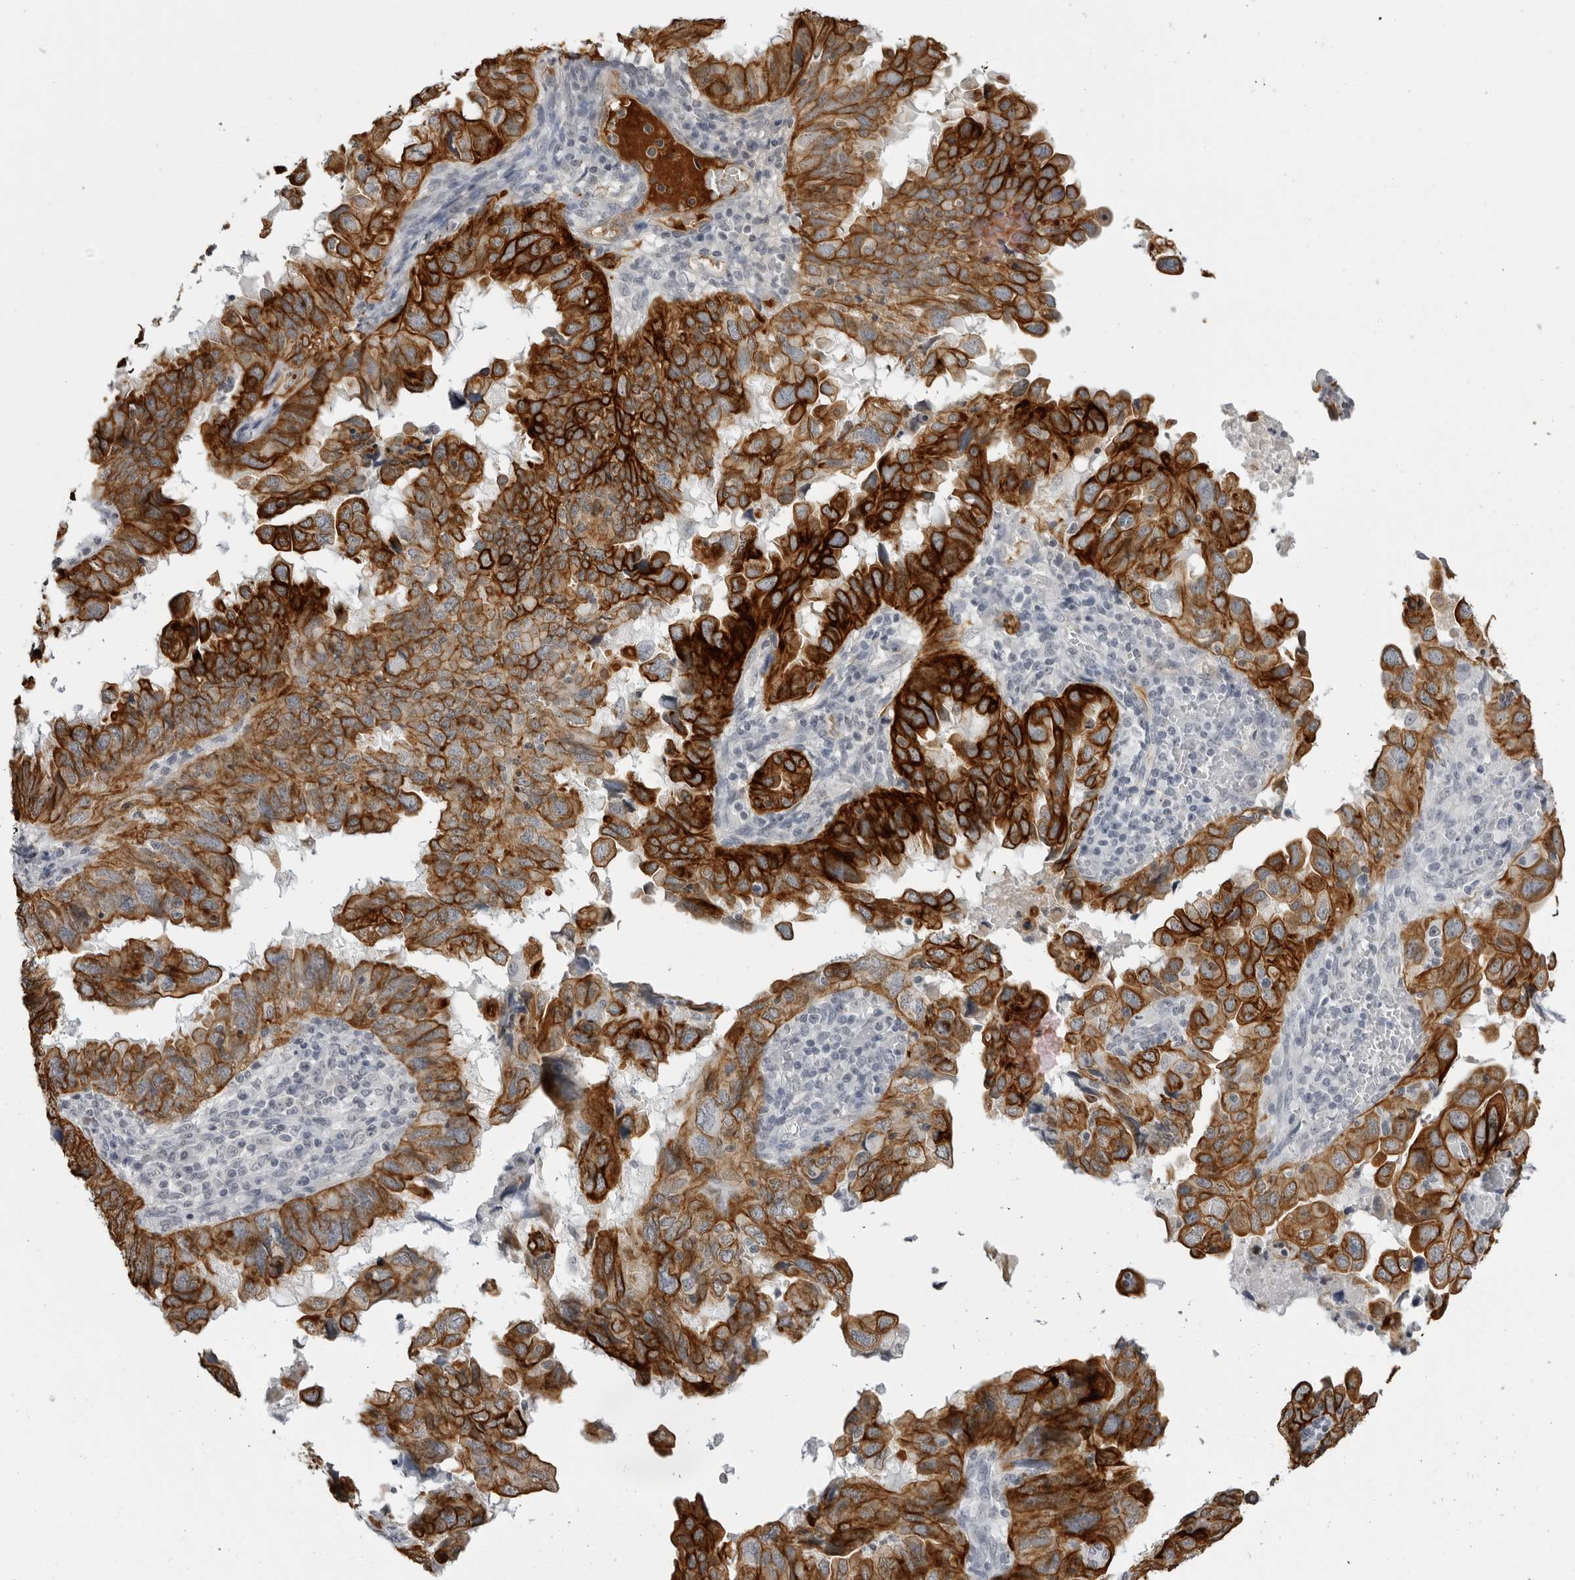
{"staining": {"intensity": "strong", "quantity": ">75%", "location": "cytoplasmic/membranous"}, "tissue": "endometrial cancer", "cell_type": "Tumor cells", "image_type": "cancer", "snomed": [{"axis": "morphology", "description": "Adenocarcinoma, NOS"}, {"axis": "topography", "description": "Uterus"}], "caption": "Endometrial cancer tissue shows strong cytoplasmic/membranous expression in about >75% of tumor cells", "gene": "SERPINF2", "patient": {"sex": "female", "age": 77}}